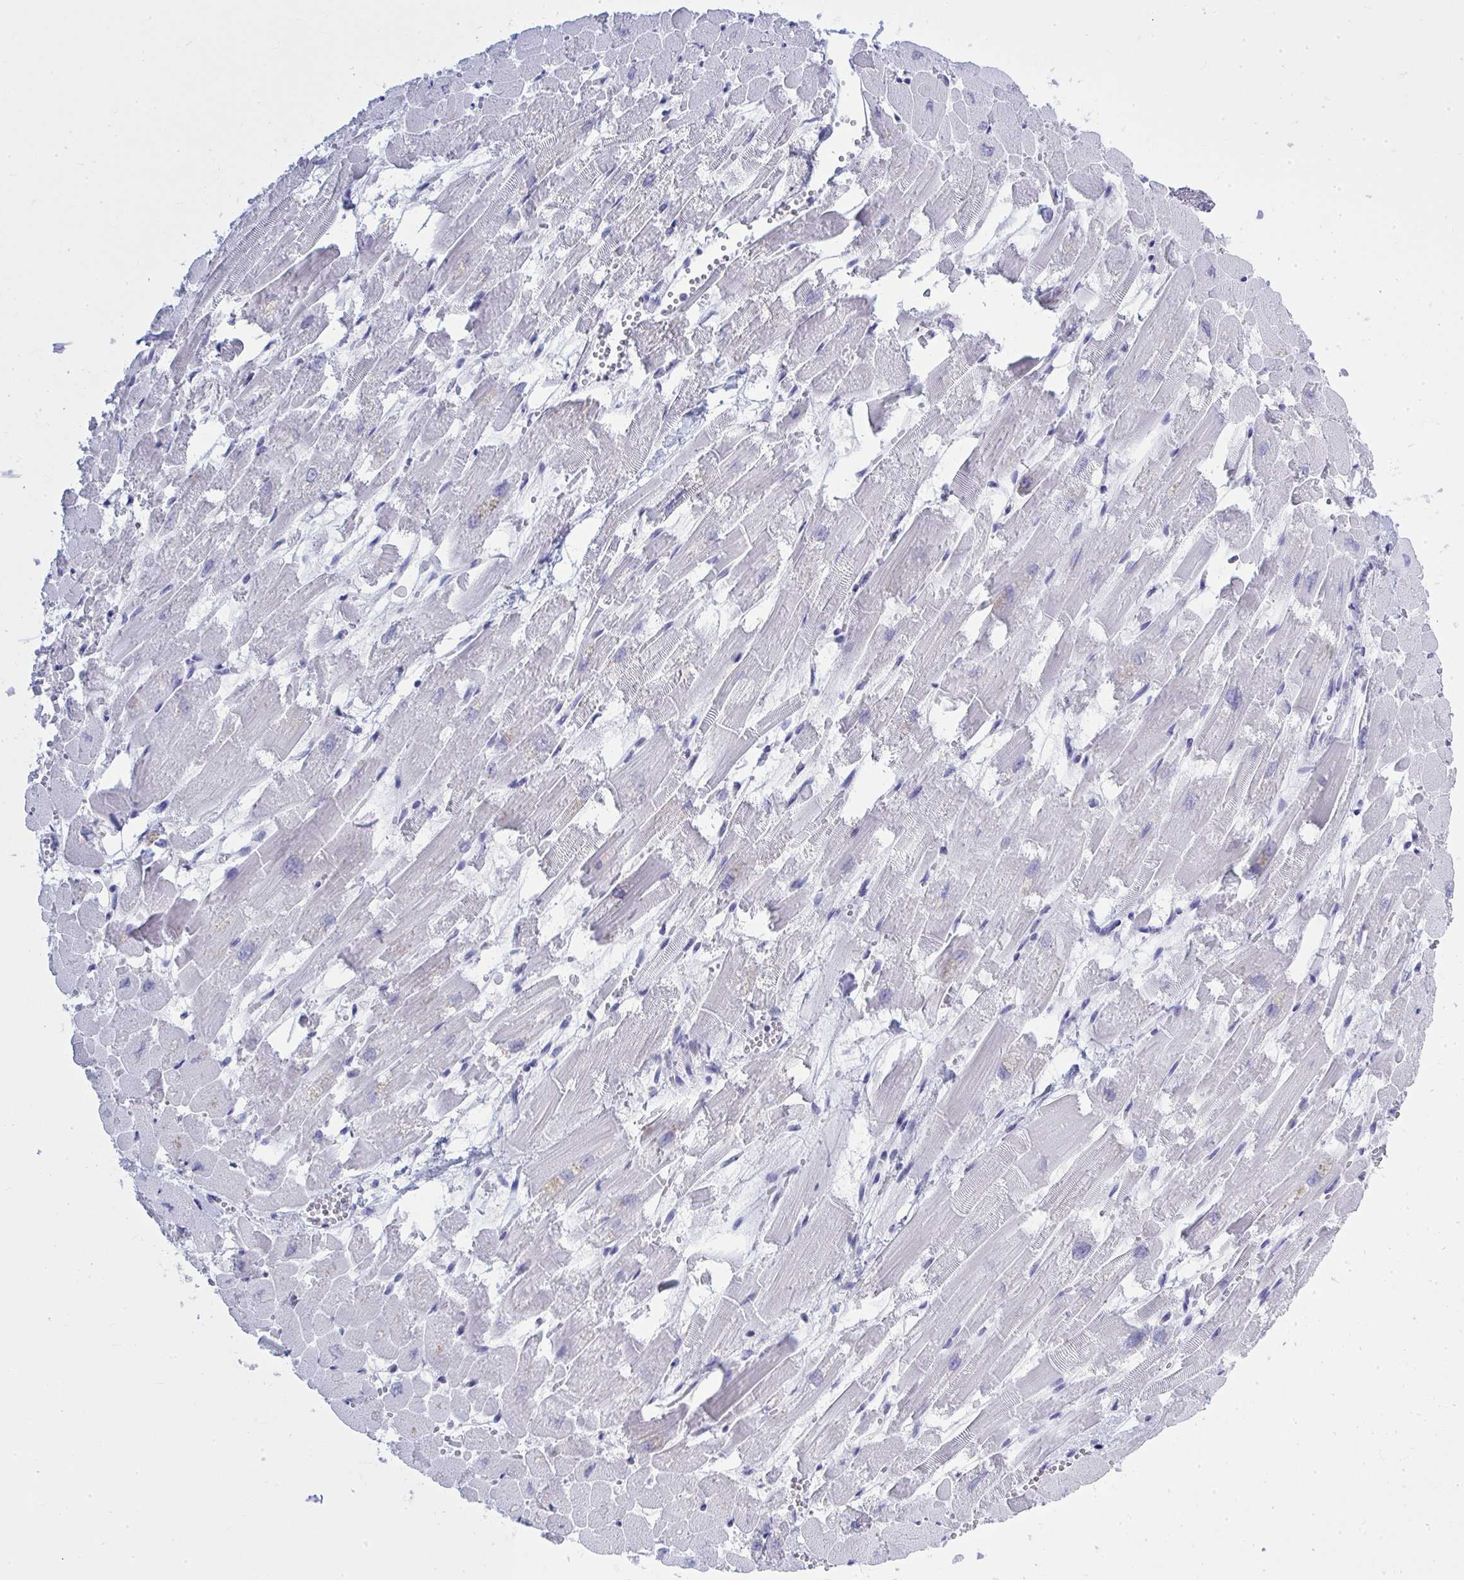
{"staining": {"intensity": "negative", "quantity": "none", "location": "none"}, "tissue": "heart muscle", "cell_type": "Cardiomyocytes", "image_type": "normal", "snomed": [{"axis": "morphology", "description": "Normal tissue, NOS"}, {"axis": "topography", "description": "Heart"}], "caption": "Benign heart muscle was stained to show a protein in brown. There is no significant expression in cardiomyocytes. The staining is performed using DAB (3,3'-diaminobenzidine) brown chromogen with nuclei counter-stained in using hematoxylin.", "gene": "QDPR", "patient": {"sex": "female", "age": 52}}